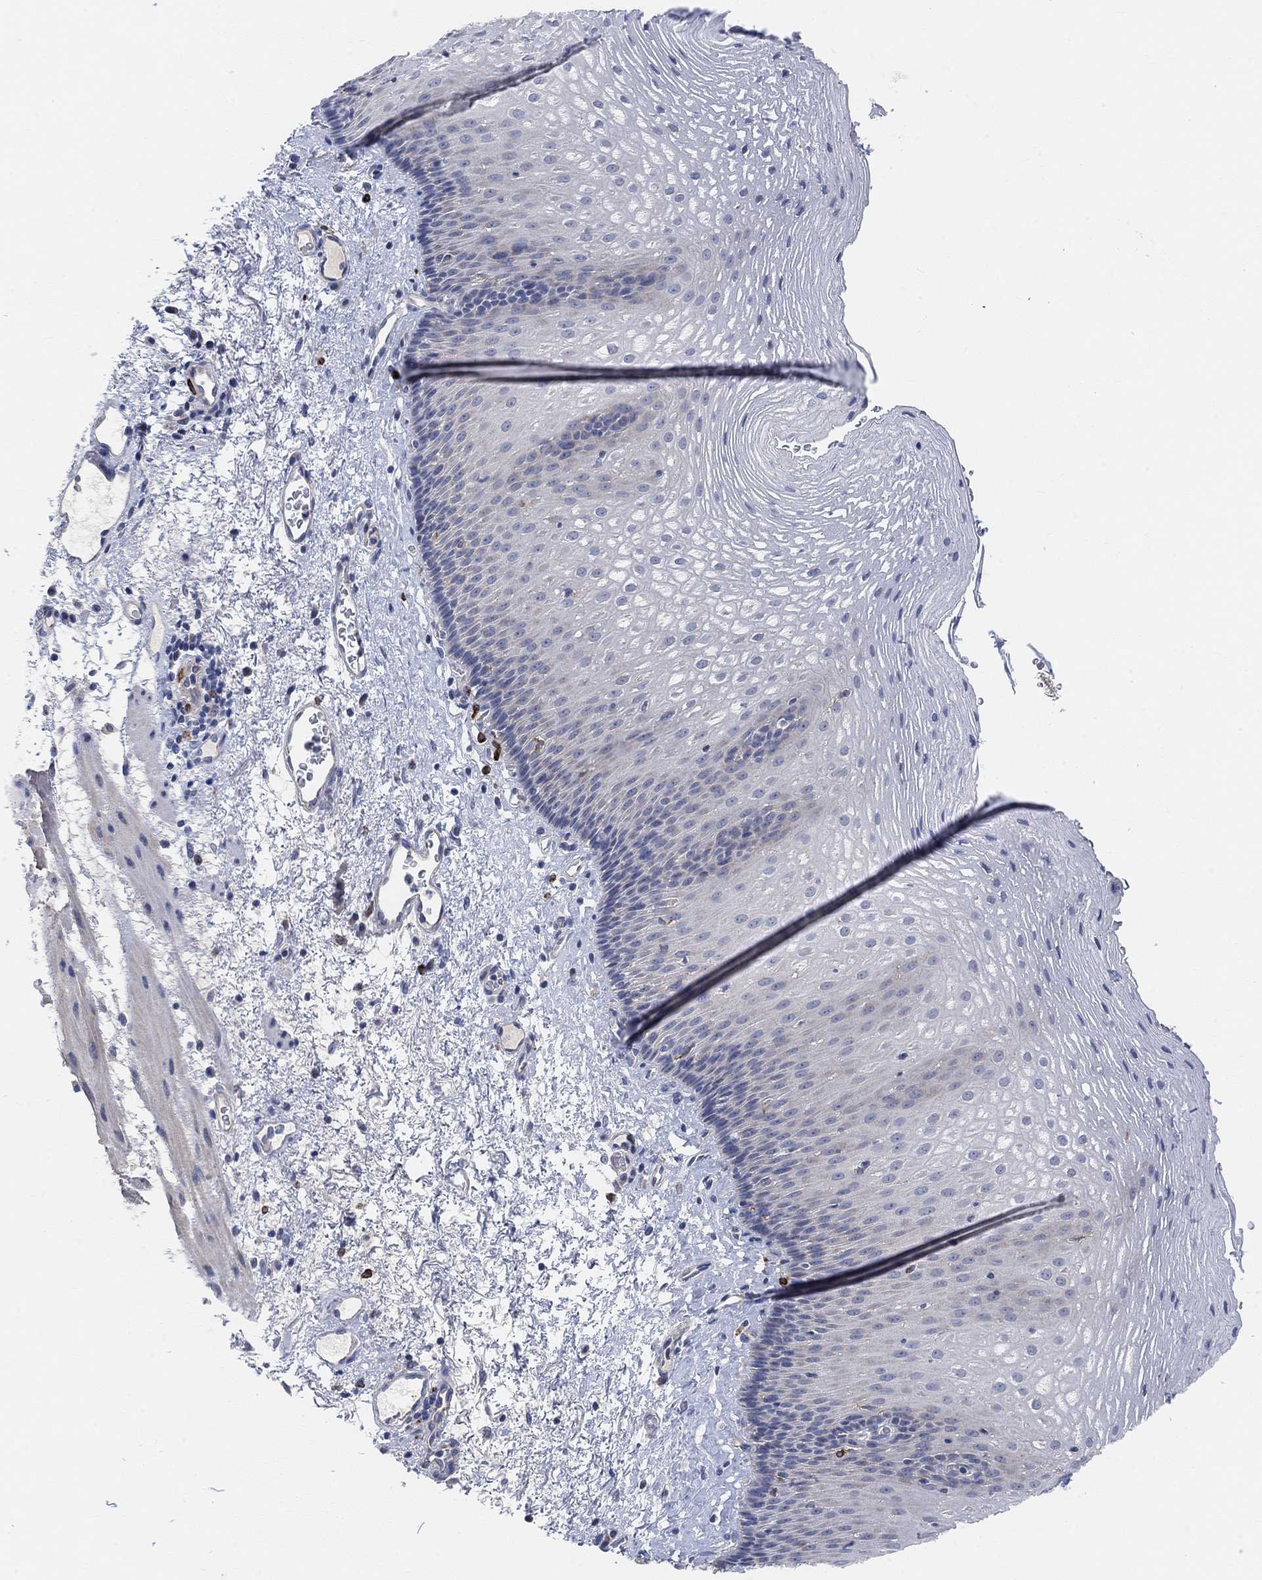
{"staining": {"intensity": "negative", "quantity": "none", "location": "none"}, "tissue": "esophagus", "cell_type": "Squamous epithelial cells", "image_type": "normal", "snomed": [{"axis": "morphology", "description": "Normal tissue, NOS"}, {"axis": "topography", "description": "Esophagus"}], "caption": "Immunohistochemistry photomicrograph of benign esophagus: human esophagus stained with DAB reveals no significant protein staining in squamous epithelial cells.", "gene": "HCRTR1", "patient": {"sex": "male", "age": 76}}